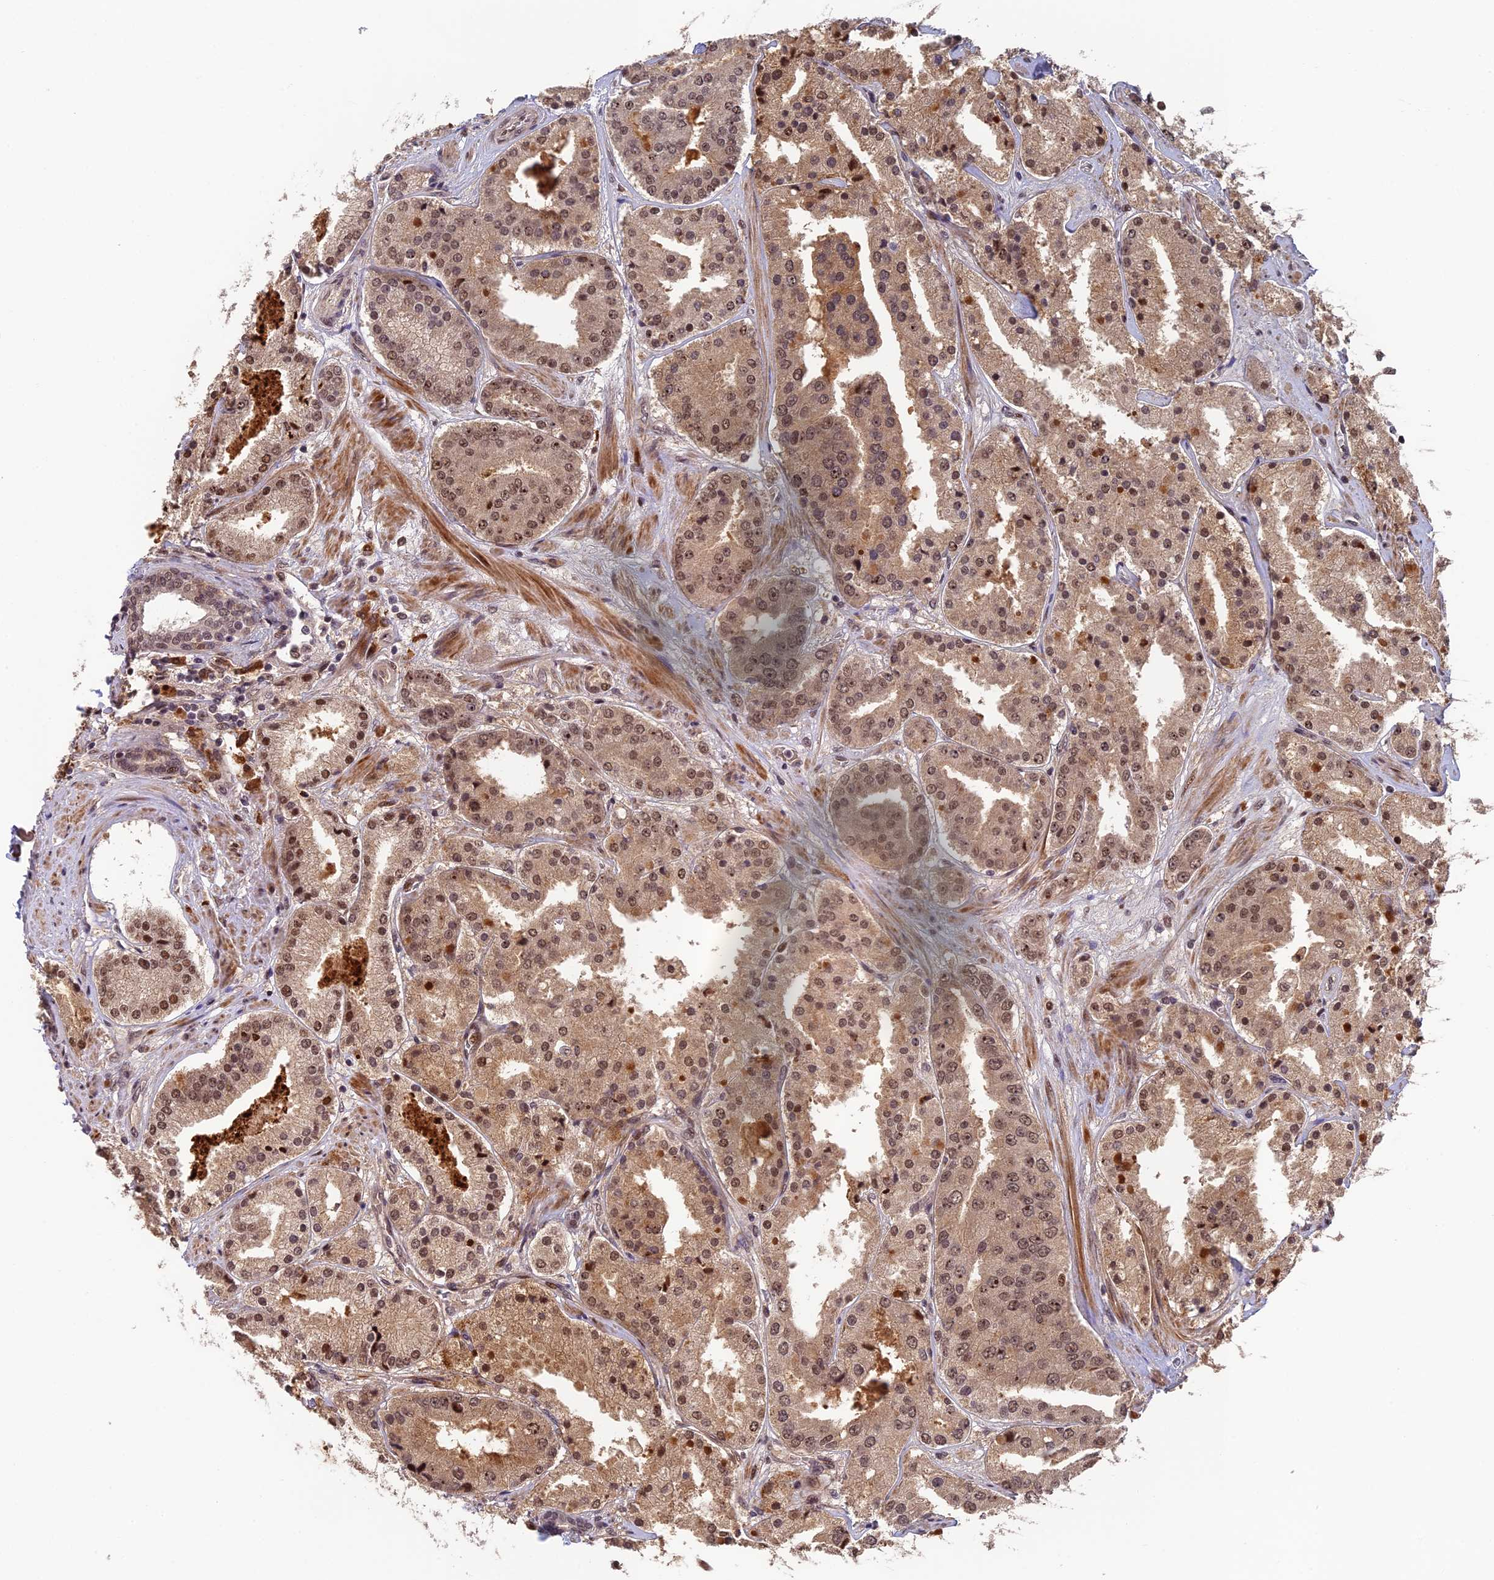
{"staining": {"intensity": "moderate", "quantity": ">75%", "location": "cytoplasmic/membranous,nuclear"}, "tissue": "prostate cancer", "cell_type": "Tumor cells", "image_type": "cancer", "snomed": [{"axis": "morphology", "description": "Adenocarcinoma, High grade"}, {"axis": "topography", "description": "Prostate"}], "caption": "Immunohistochemistry image of human prostate adenocarcinoma (high-grade) stained for a protein (brown), which demonstrates medium levels of moderate cytoplasmic/membranous and nuclear positivity in about >75% of tumor cells.", "gene": "OSBPL1A", "patient": {"sex": "male", "age": 63}}